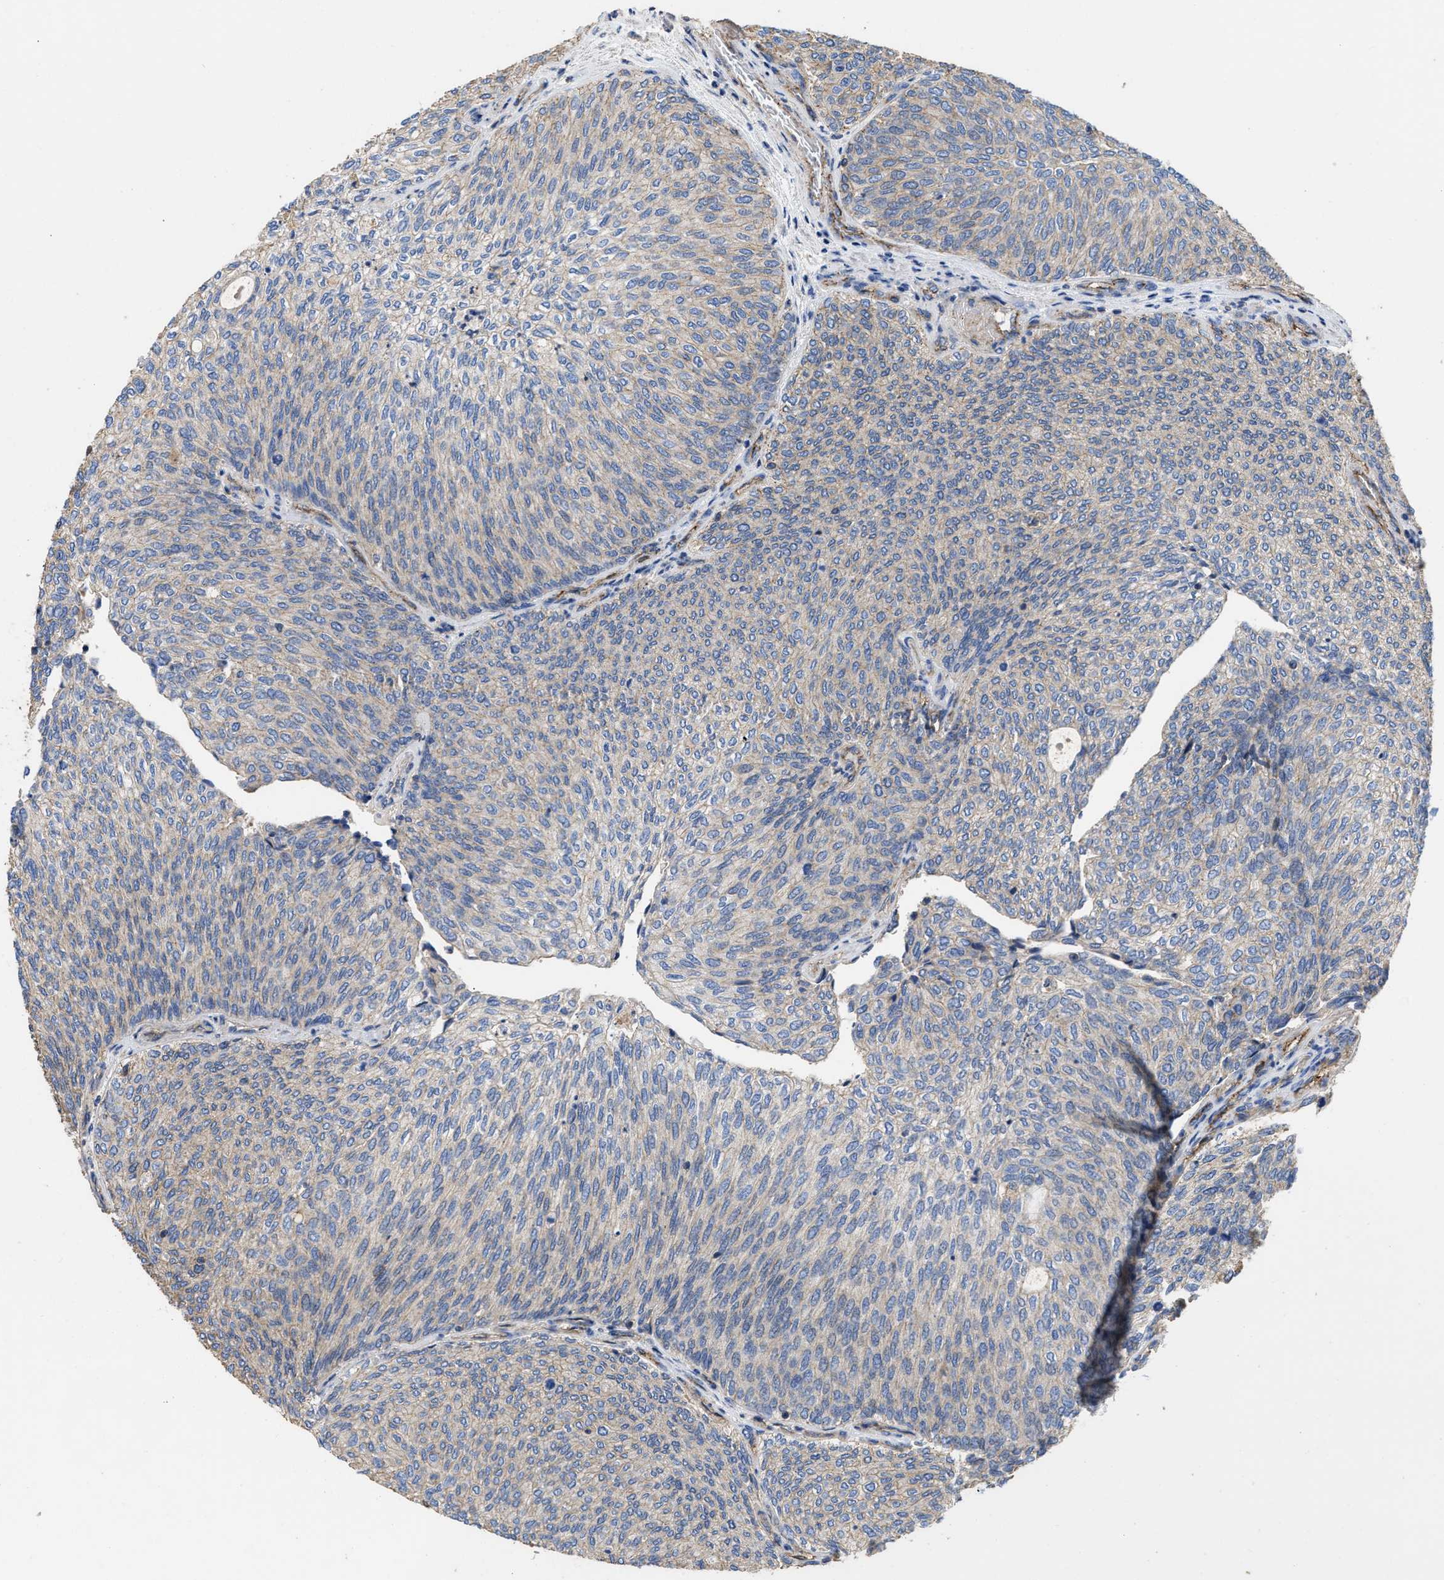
{"staining": {"intensity": "negative", "quantity": "none", "location": "none"}, "tissue": "urothelial cancer", "cell_type": "Tumor cells", "image_type": "cancer", "snomed": [{"axis": "morphology", "description": "Urothelial carcinoma, Low grade"}, {"axis": "topography", "description": "Urinary bladder"}], "caption": "Tumor cells show no significant protein staining in urothelial cancer.", "gene": "USP4", "patient": {"sex": "female", "age": 79}}